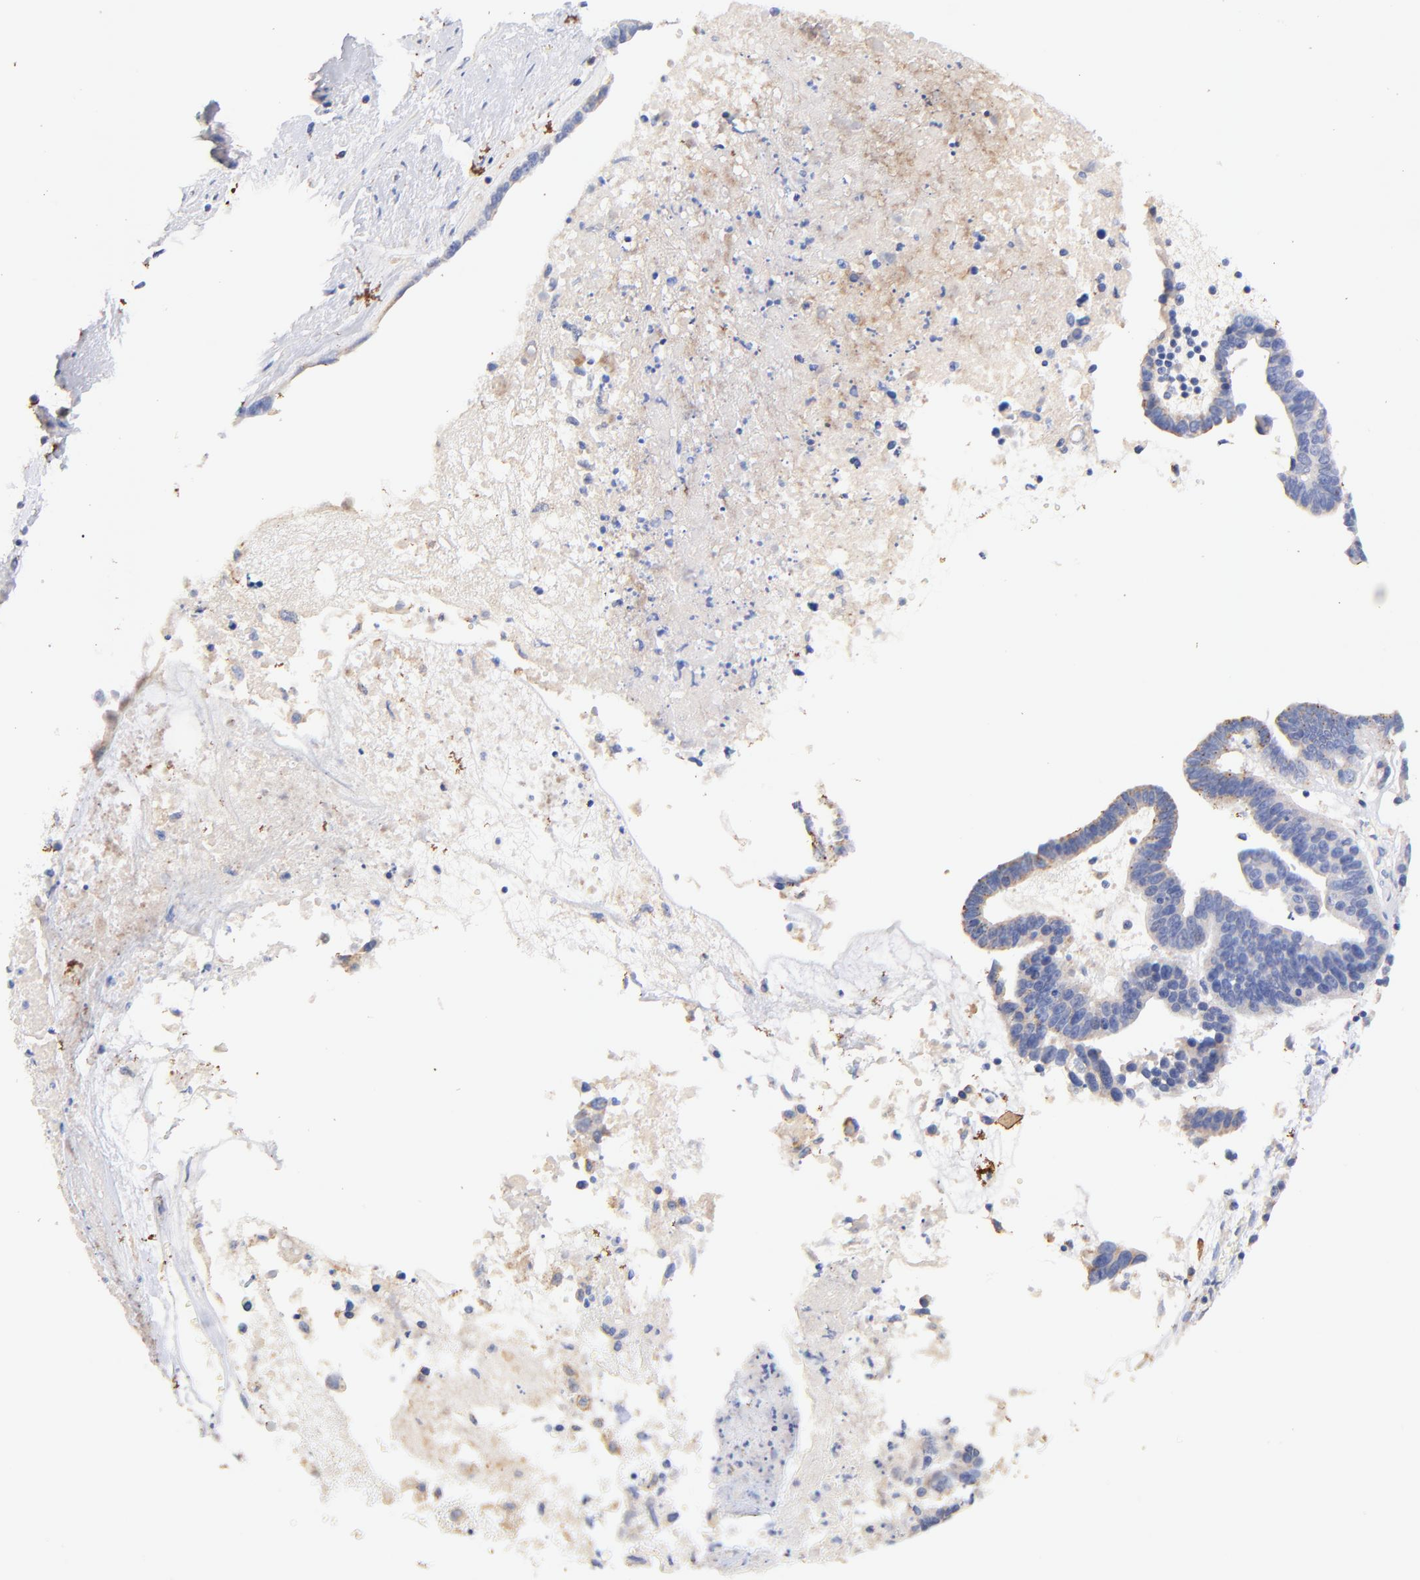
{"staining": {"intensity": "negative", "quantity": "none", "location": "none"}, "tissue": "ovarian cancer", "cell_type": "Tumor cells", "image_type": "cancer", "snomed": [{"axis": "morphology", "description": "Carcinoma, endometroid"}, {"axis": "morphology", "description": "Cystadenocarcinoma, serous, NOS"}, {"axis": "topography", "description": "Ovary"}], "caption": "Tumor cells show no significant protein expression in ovarian cancer.", "gene": "IGLV7-43", "patient": {"sex": "female", "age": 45}}